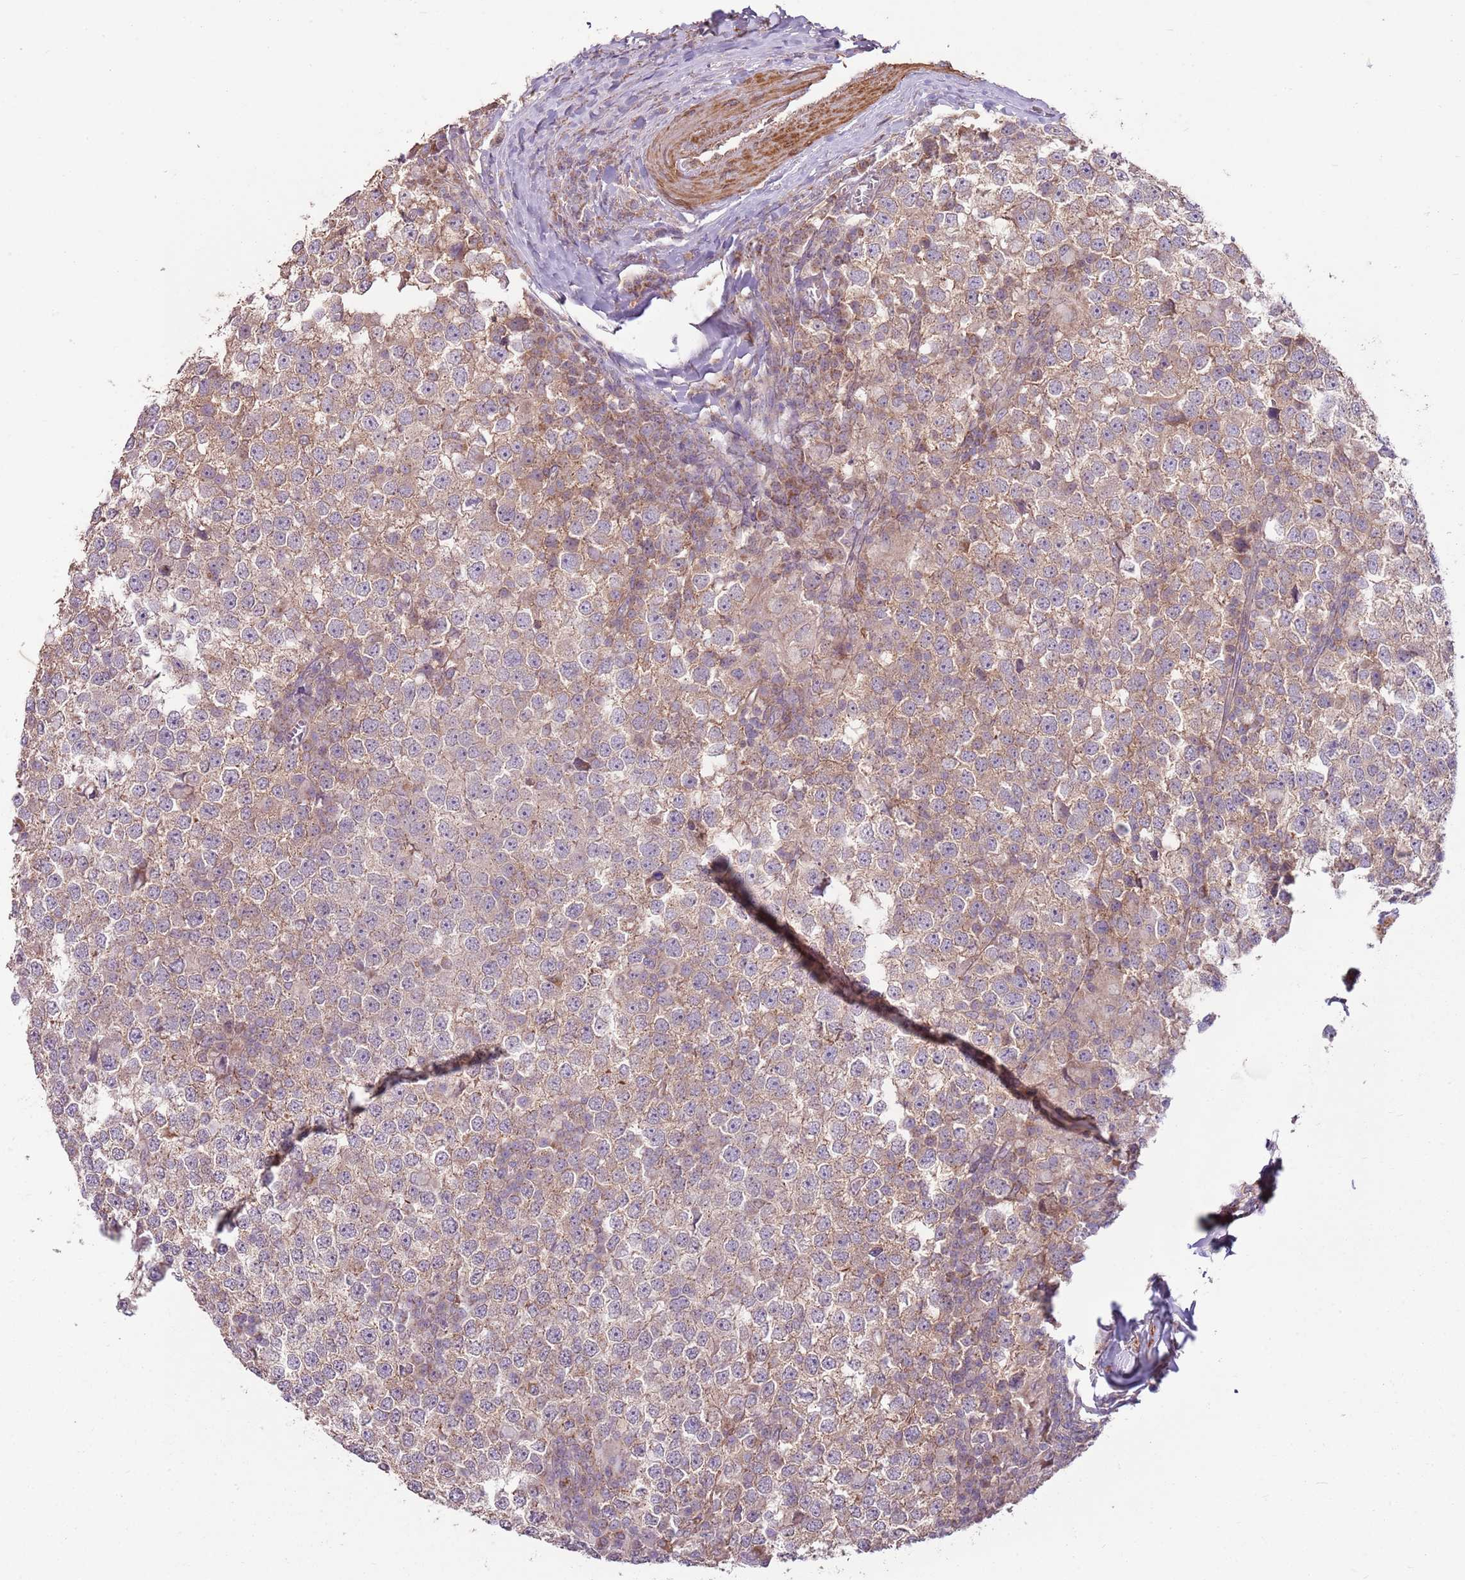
{"staining": {"intensity": "weak", "quantity": ">75%", "location": "cytoplasmic/membranous"}, "tissue": "testis cancer", "cell_type": "Tumor cells", "image_type": "cancer", "snomed": [{"axis": "morphology", "description": "Seminoma, NOS"}, {"axis": "topography", "description": "Testis"}], "caption": "Immunohistochemical staining of human testis cancer (seminoma) demonstrates low levels of weak cytoplasmic/membranous staining in approximately >75% of tumor cells.", "gene": "SPATA31D1", "patient": {"sex": "male", "age": 65}}